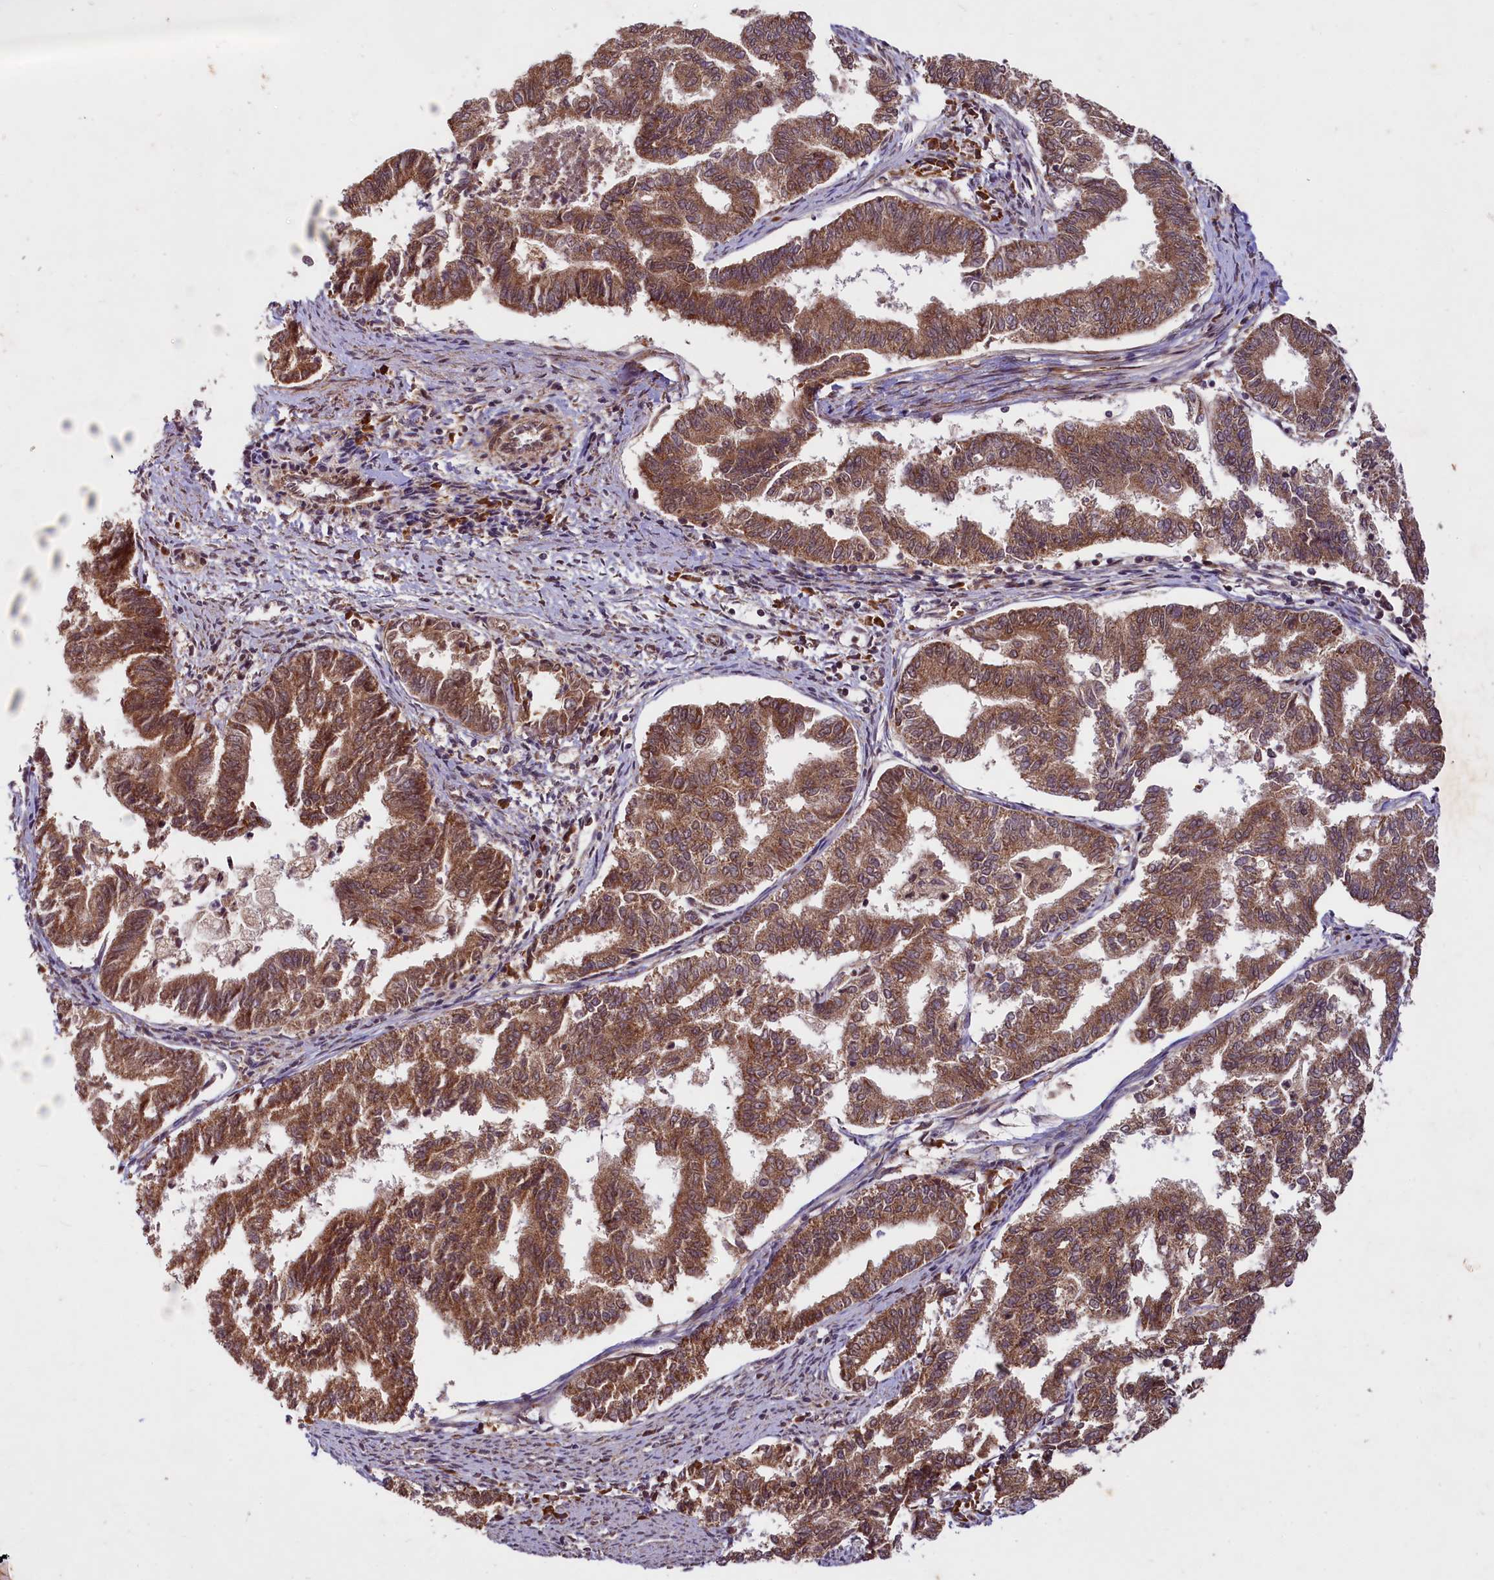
{"staining": {"intensity": "moderate", "quantity": ">75%", "location": "cytoplasmic/membranous,nuclear"}, "tissue": "endometrial cancer", "cell_type": "Tumor cells", "image_type": "cancer", "snomed": [{"axis": "morphology", "description": "Adenocarcinoma, NOS"}, {"axis": "topography", "description": "Endometrium"}], "caption": "High-power microscopy captured an immunohistochemistry (IHC) image of adenocarcinoma (endometrial), revealing moderate cytoplasmic/membranous and nuclear positivity in approximately >75% of tumor cells.", "gene": "UBE3A", "patient": {"sex": "female", "age": 79}}